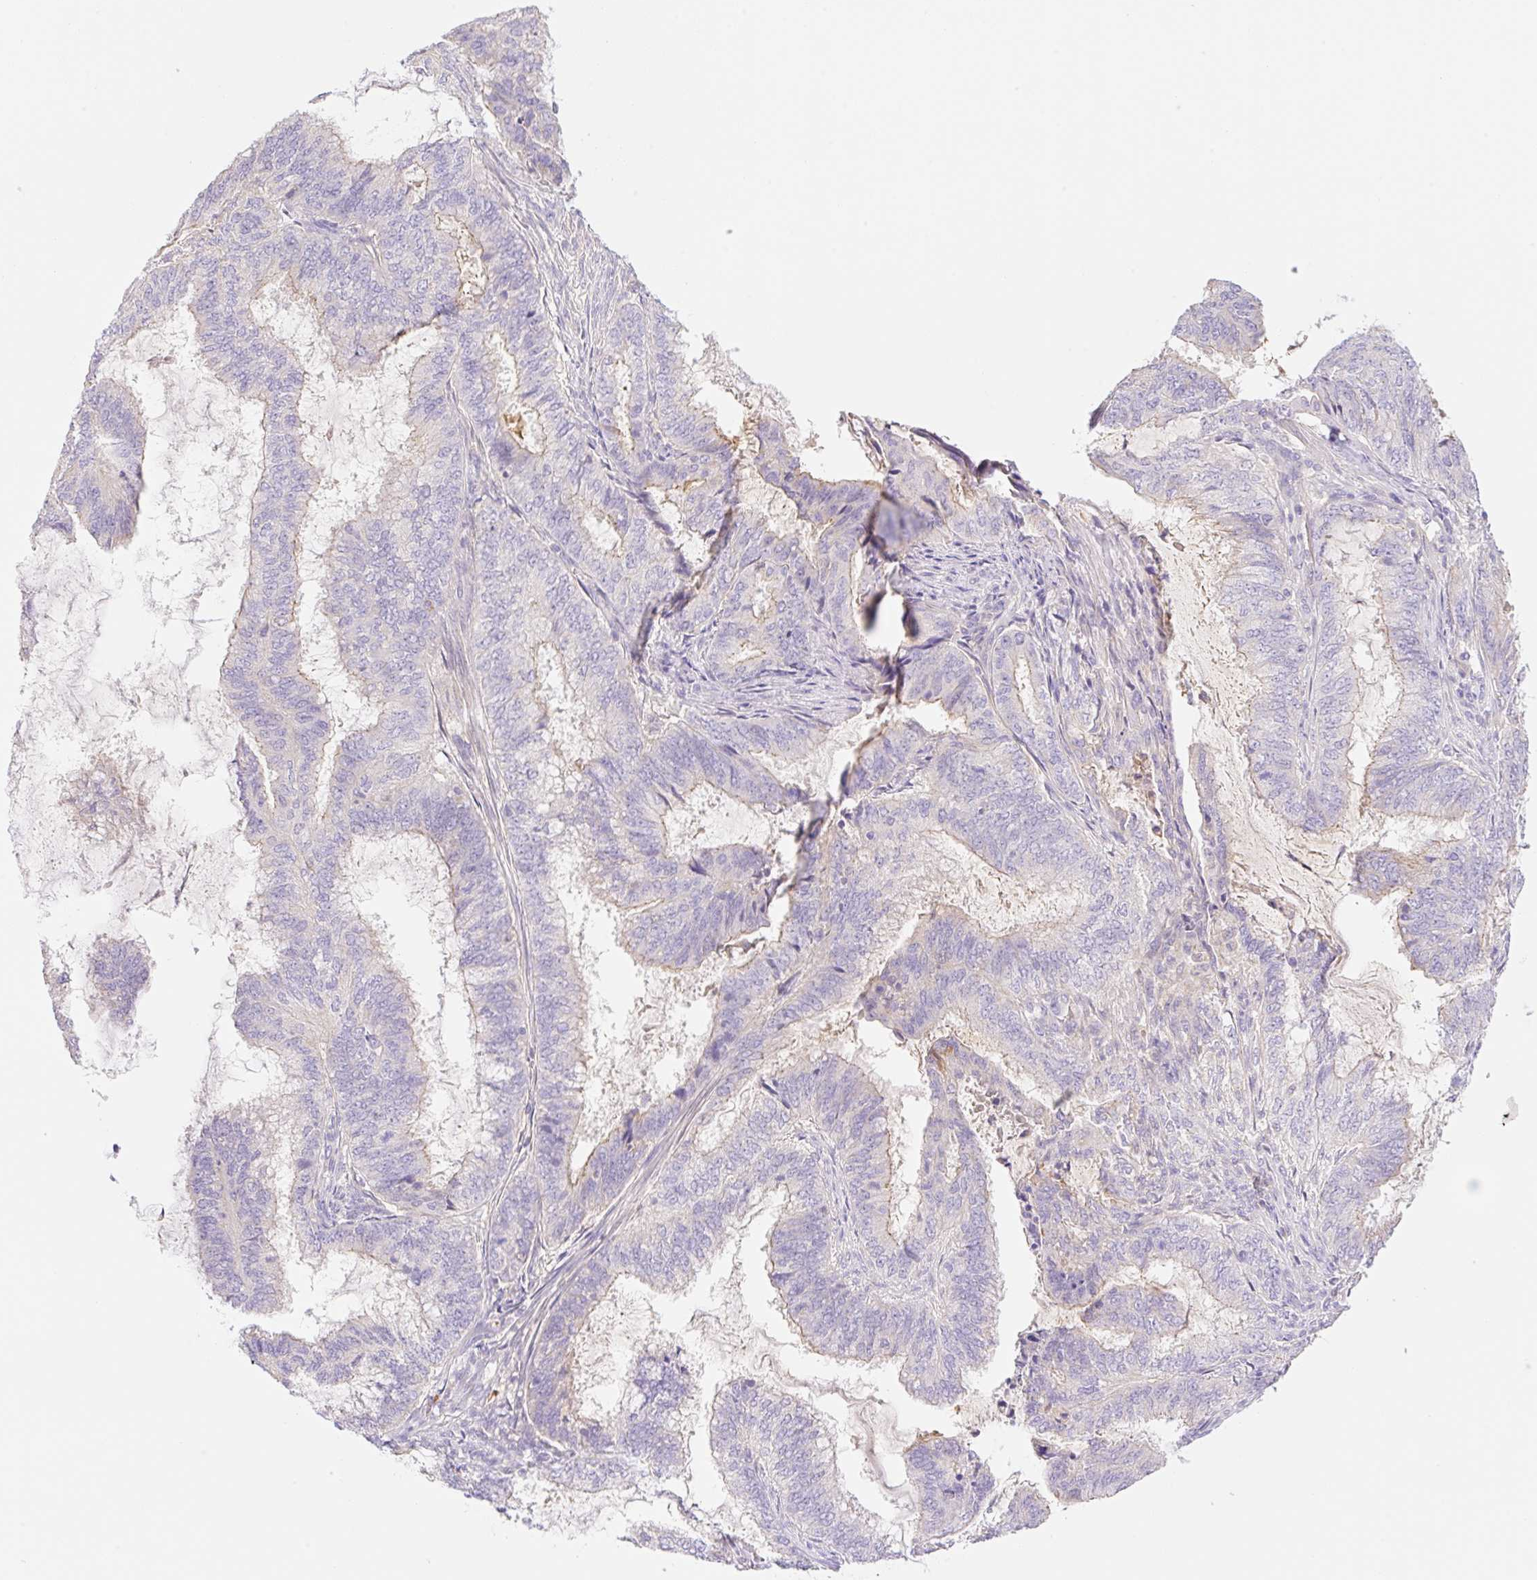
{"staining": {"intensity": "negative", "quantity": "none", "location": "none"}, "tissue": "endometrial cancer", "cell_type": "Tumor cells", "image_type": "cancer", "snomed": [{"axis": "morphology", "description": "Adenocarcinoma, NOS"}, {"axis": "topography", "description": "Endometrium"}], "caption": "Immunohistochemistry (IHC) histopathology image of neoplastic tissue: human endometrial cancer stained with DAB demonstrates no significant protein staining in tumor cells.", "gene": "DENND5A", "patient": {"sex": "female", "age": 51}}